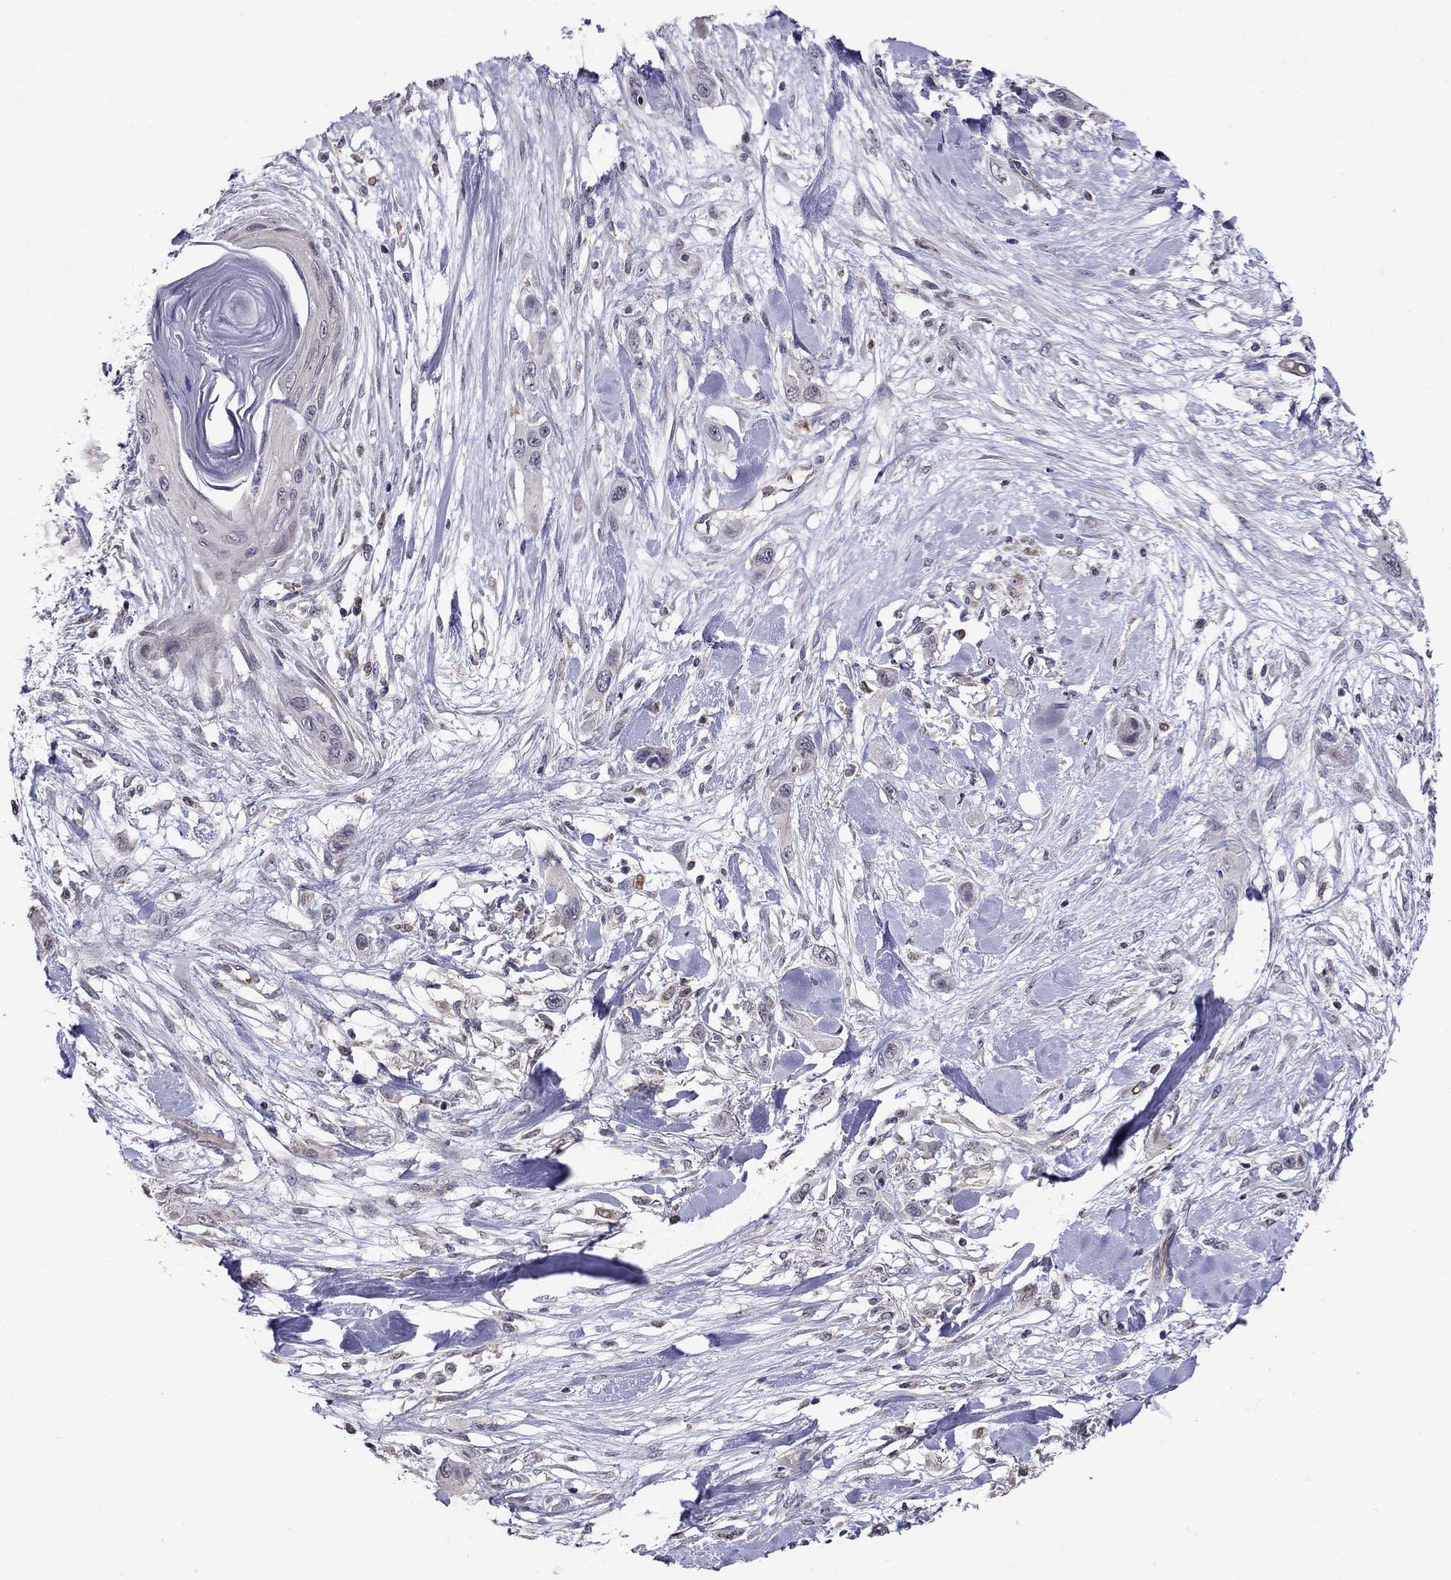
{"staining": {"intensity": "negative", "quantity": "none", "location": "none"}, "tissue": "skin cancer", "cell_type": "Tumor cells", "image_type": "cancer", "snomed": [{"axis": "morphology", "description": "Squamous cell carcinoma, NOS"}, {"axis": "topography", "description": "Skin"}], "caption": "Squamous cell carcinoma (skin) stained for a protein using immunohistochemistry (IHC) demonstrates no staining tumor cells.", "gene": "ADAM28", "patient": {"sex": "male", "age": 79}}